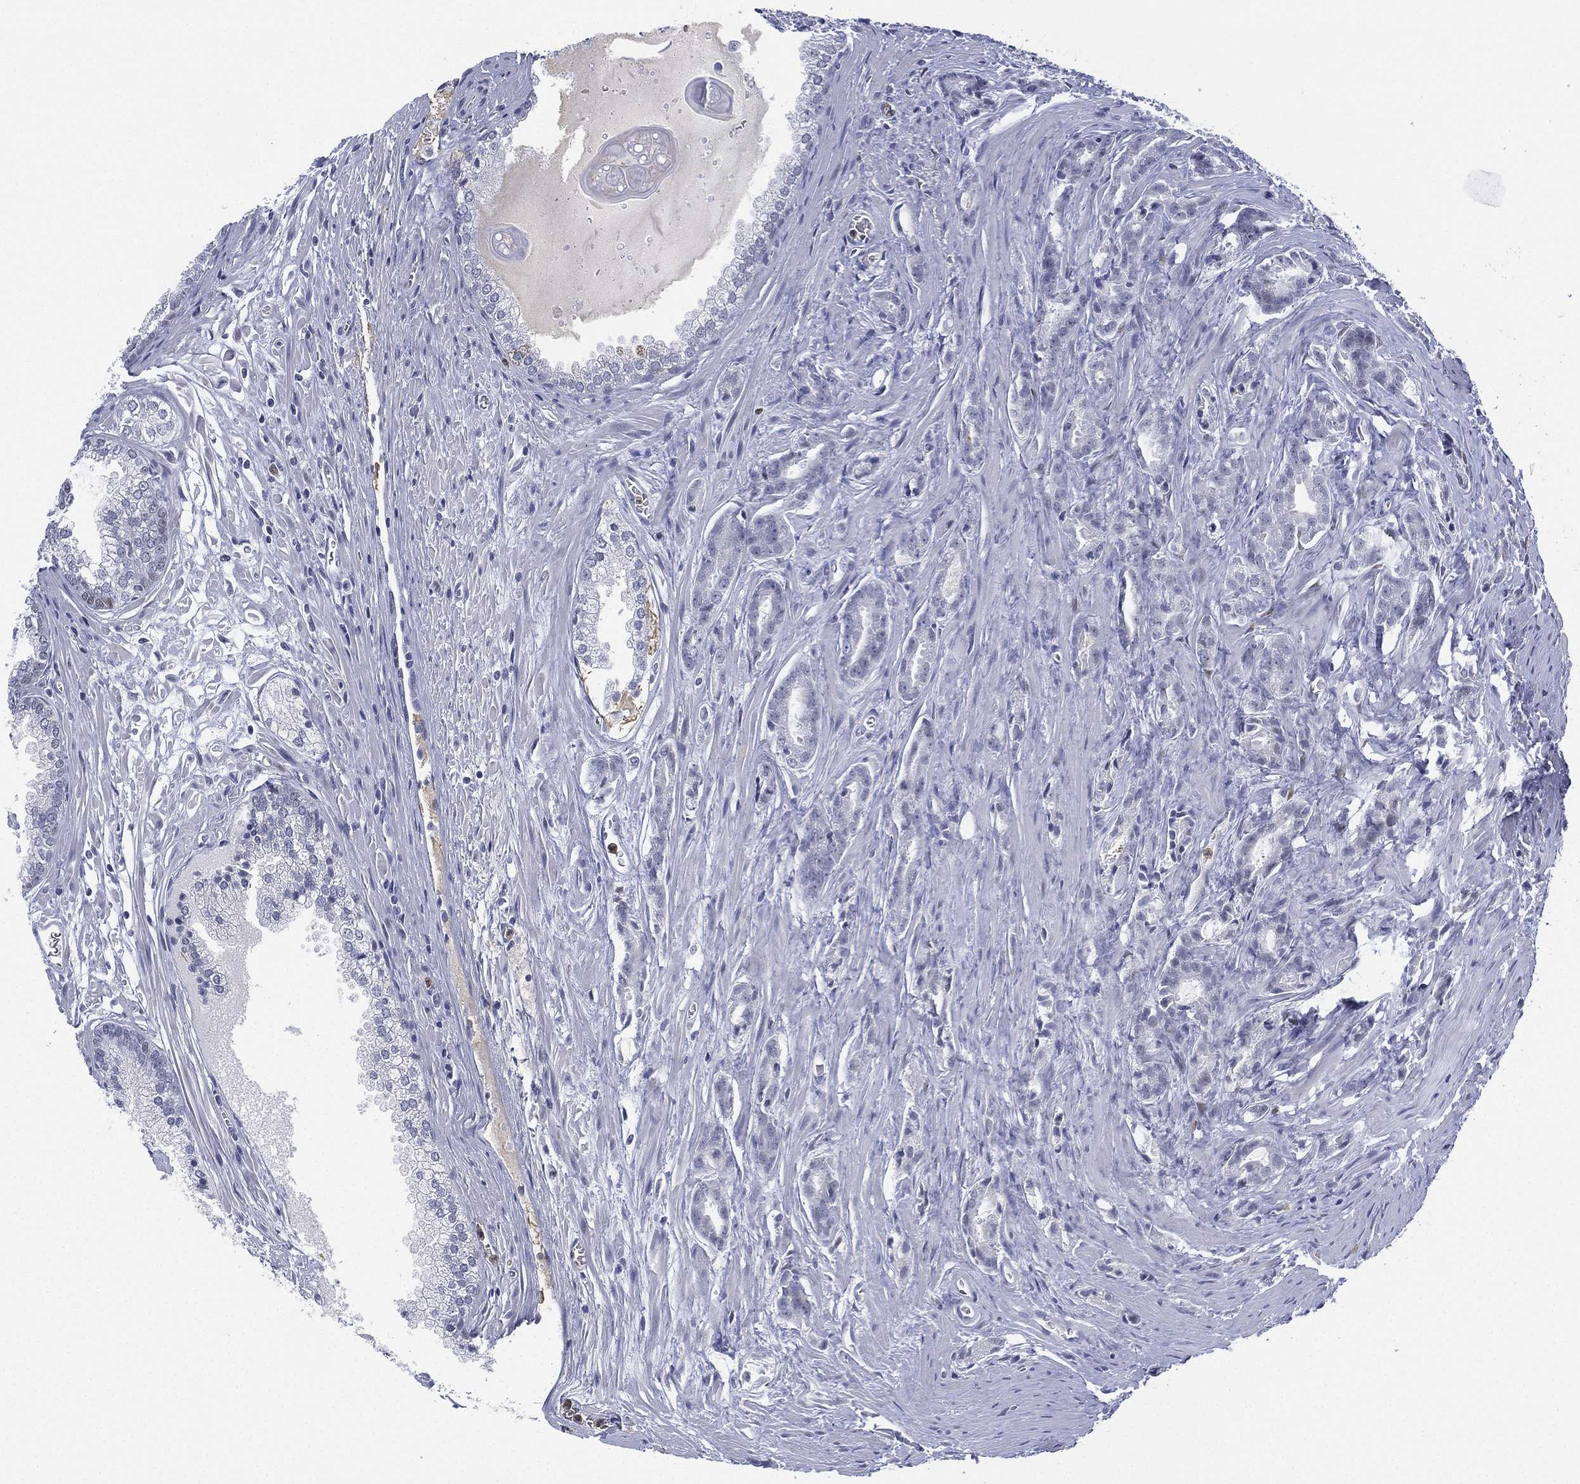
{"staining": {"intensity": "negative", "quantity": "none", "location": "none"}, "tissue": "prostate cancer", "cell_type": "Tumor cells", "image_type": "cancer", "snomed": [{"axis": "morphology", "description": "Adenocarcinoma, NOS"}, {"axis": "morphology", "description": "Adenocarcinoma, High grade"}, {"axis": "topography", "description": "Prostate"}], "caption": "Immunohistochemistry image of prostate adenocarcinoma stained for a protein (brown), which demonstrates no staining in tumor cells.", "gene": "ZNF711", "patient": {"sex": "male", "age": 70}}